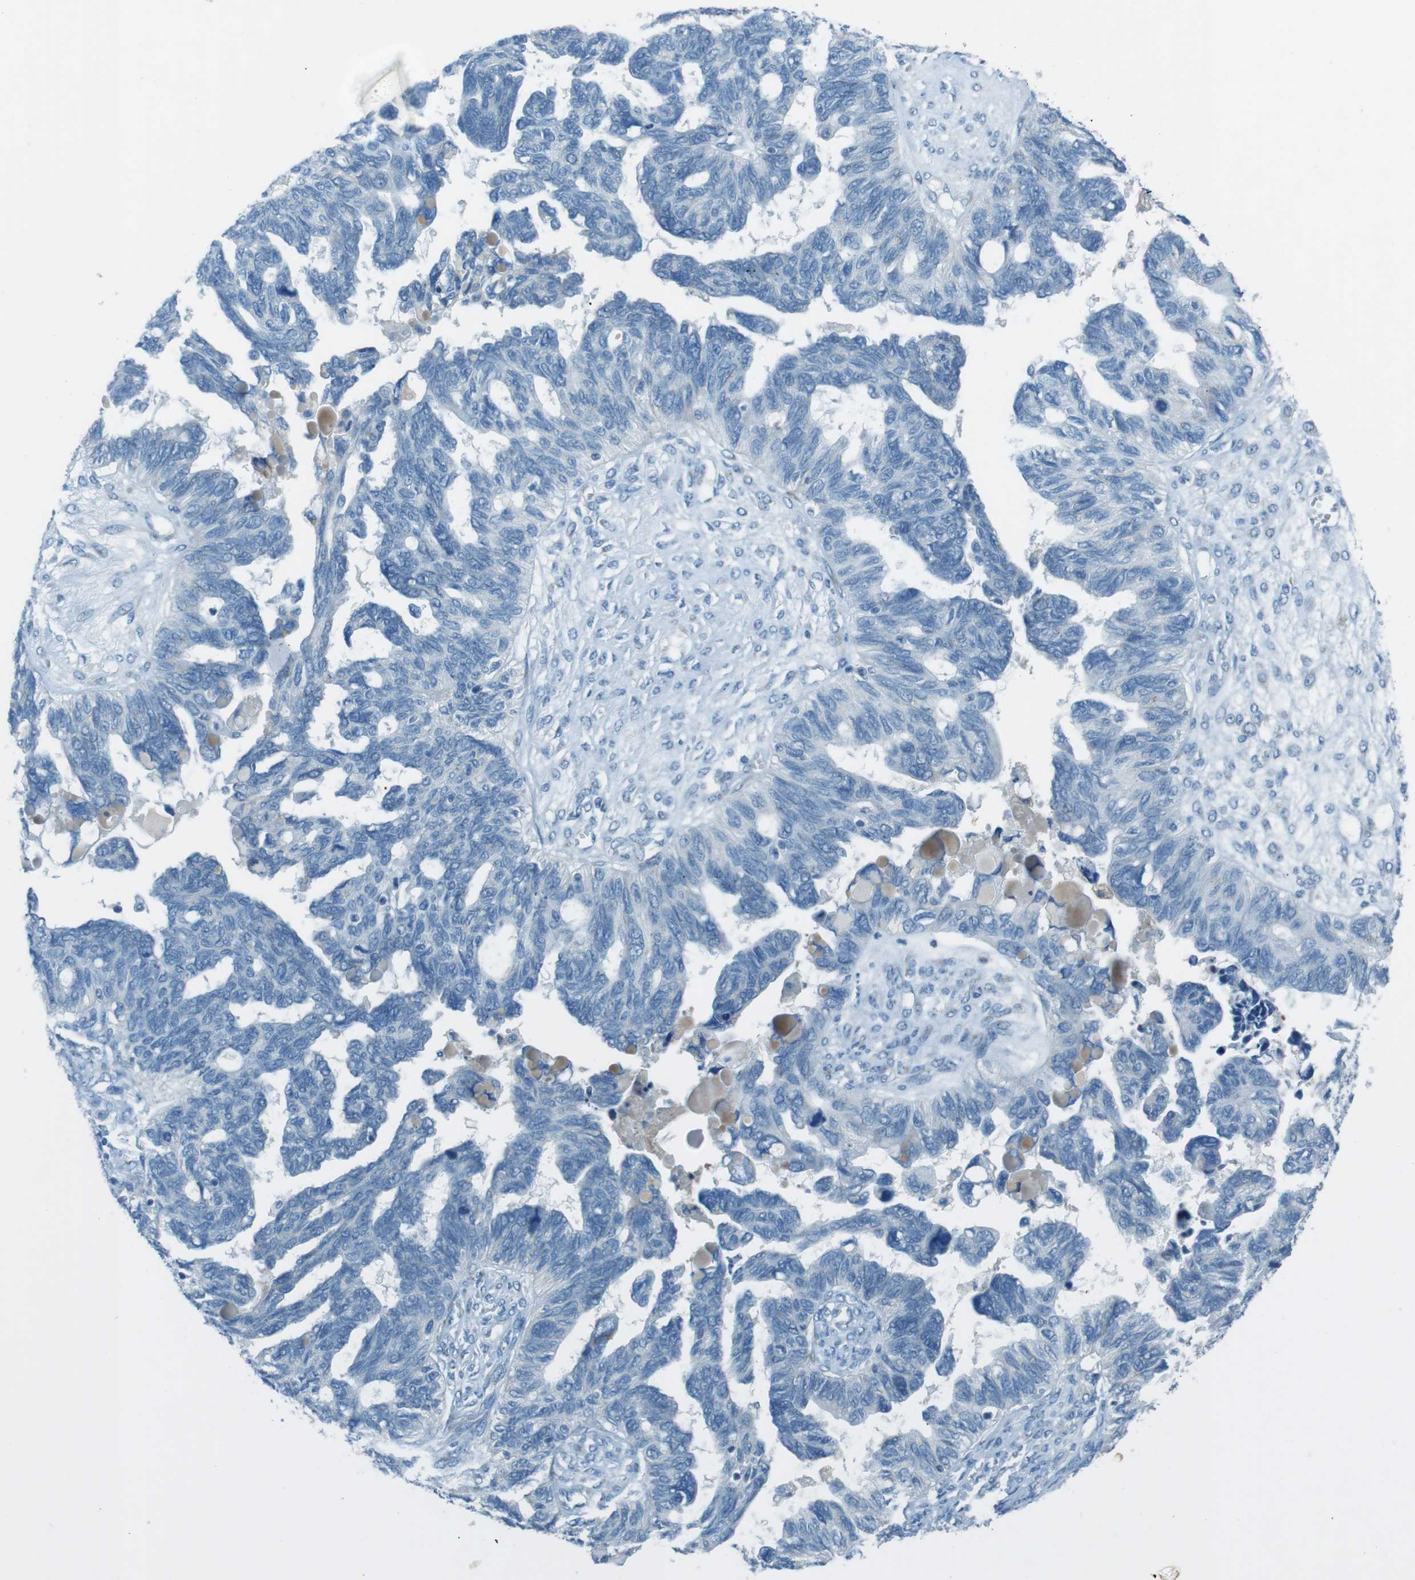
{"staining": {"intensity": "negative", "quantity": "none", "location": "none"}, "tissue": "ovarian cancer", "cell_type": "Tumor cells", "image_type": "cancer", "snomed": [{"axis": "morphology", "description": "Cystadenocarcinoma, serous, NOS"}, {"axis": "topography", "description": "Ovary"}], "caption": "A micrograph of human serous cystadenocarcinoma (ovarian) is negative for staining in tumor cells. The staining was performed using DAB to visualize the protein expression in brown, while the nuclei were stained in blue with hematoxylin (Magnification: 20x).", "gene": "TXNDC15", "patient": {"sex": "female", "age": 79}}